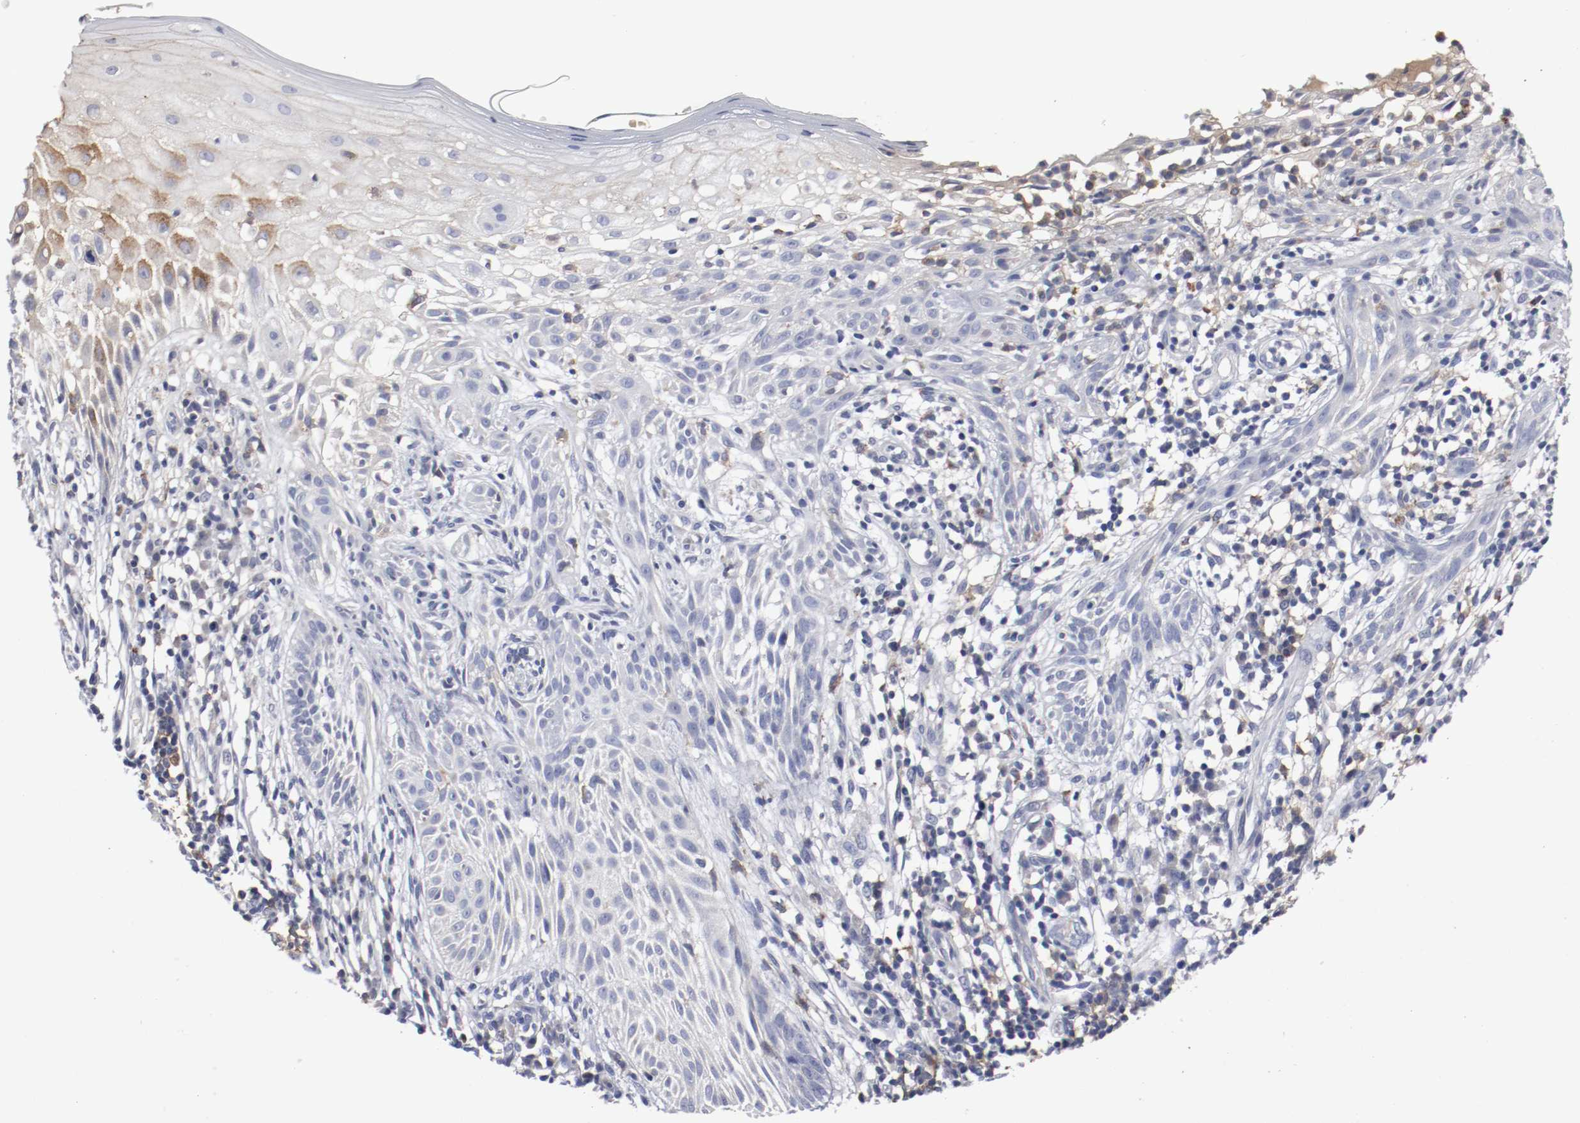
{"staining": {"intensity": "negative", "quantity": "none", "location": "none"}, "tissue": "skin cancer", "cell_type": "Tumor cells", "image_type": "cancer", "snomed": [{"axis": "morphology", "description": "Normal tissue, NOS"}, {"axis": "morphology", "description": "Basal cell carcinoma"}, {"axis": "topography", "description": "Skin"}], "caption": "High power microscopy image of an immunohistochemistry photomicrograph of basal cell carcinoma (skin), revealing no significant positivity in tumor cells.", "gene": "FGFBP1", "patient": {"sex": "female", "age": 69}}